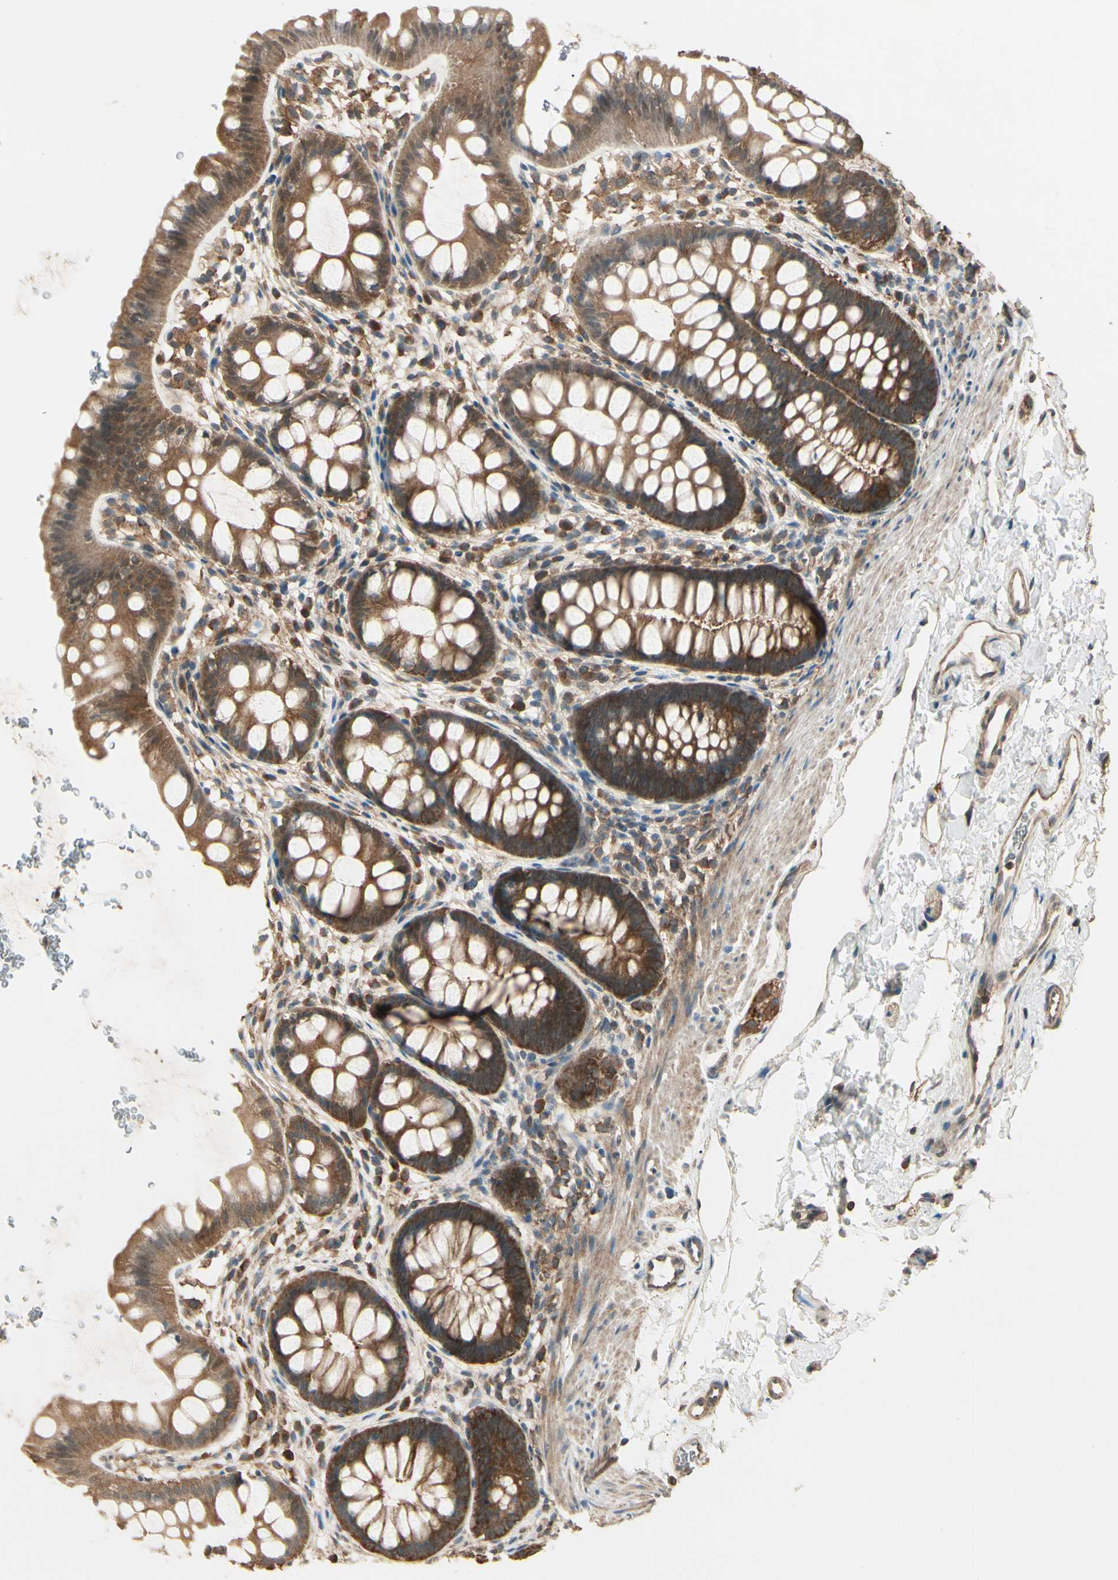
{"staining": {"intensity": "strong", "quantity": ">75%", "location": "cytoplasmic/membranous"}, "tissue": "rectum", "cell_type": "Glandular cells", "image_type": "normal", "snomed": [{"axis": "morphology", "description": "Normal tissue, NOS"}, {"axis": "topography", "description": "Rectum"}], "caption": "IHC micrograph of benign human rectum stained for a protein (brown), which demonstrates high levels of strong cytoplasmic/membranous staining in about >75% of glandular cells.", "gene": "CCT7", "patient": {"sex": "female", "age": 24}}